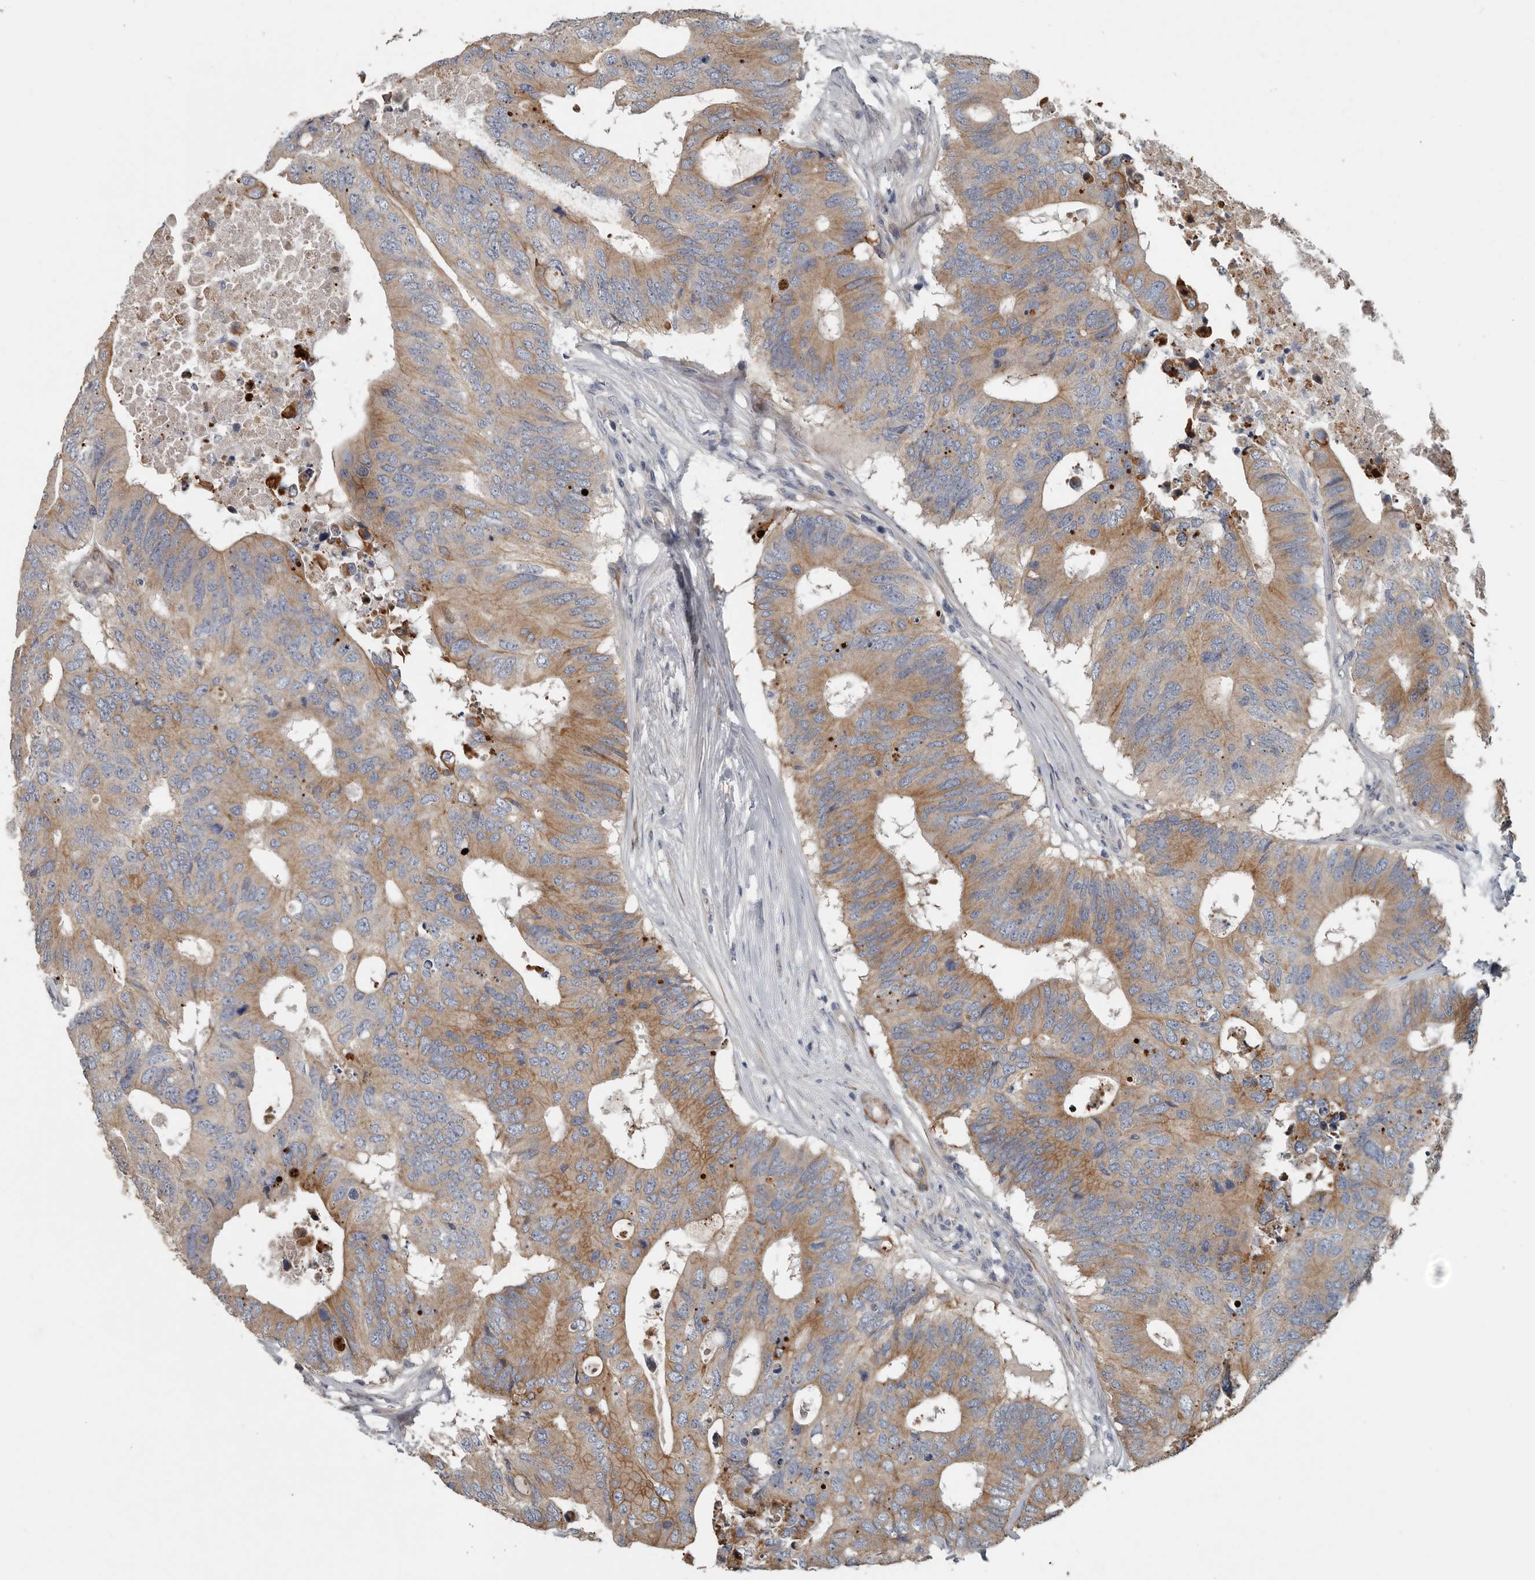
{"staining": {"intensity": "moderate", "quantity": ">75%", "location": "cytoplasmic/membranous"}, "tissue": "colorectal cancer", "cell_type": "Tumor cells", "image_type": "cancer", "snomed": [{"axis": "morphology", "description": "Adenocarcinoma, NOS"}, {"axis": "topography", "description": "Colon"}], "caption": "A brown stain shows moderate cytoplasmic/membranous staining of a protein in human colorectal adenocarcinoma tumor cells.", "gene": "DPY19L4", "patient": {"sex": "male", "age": 71}}